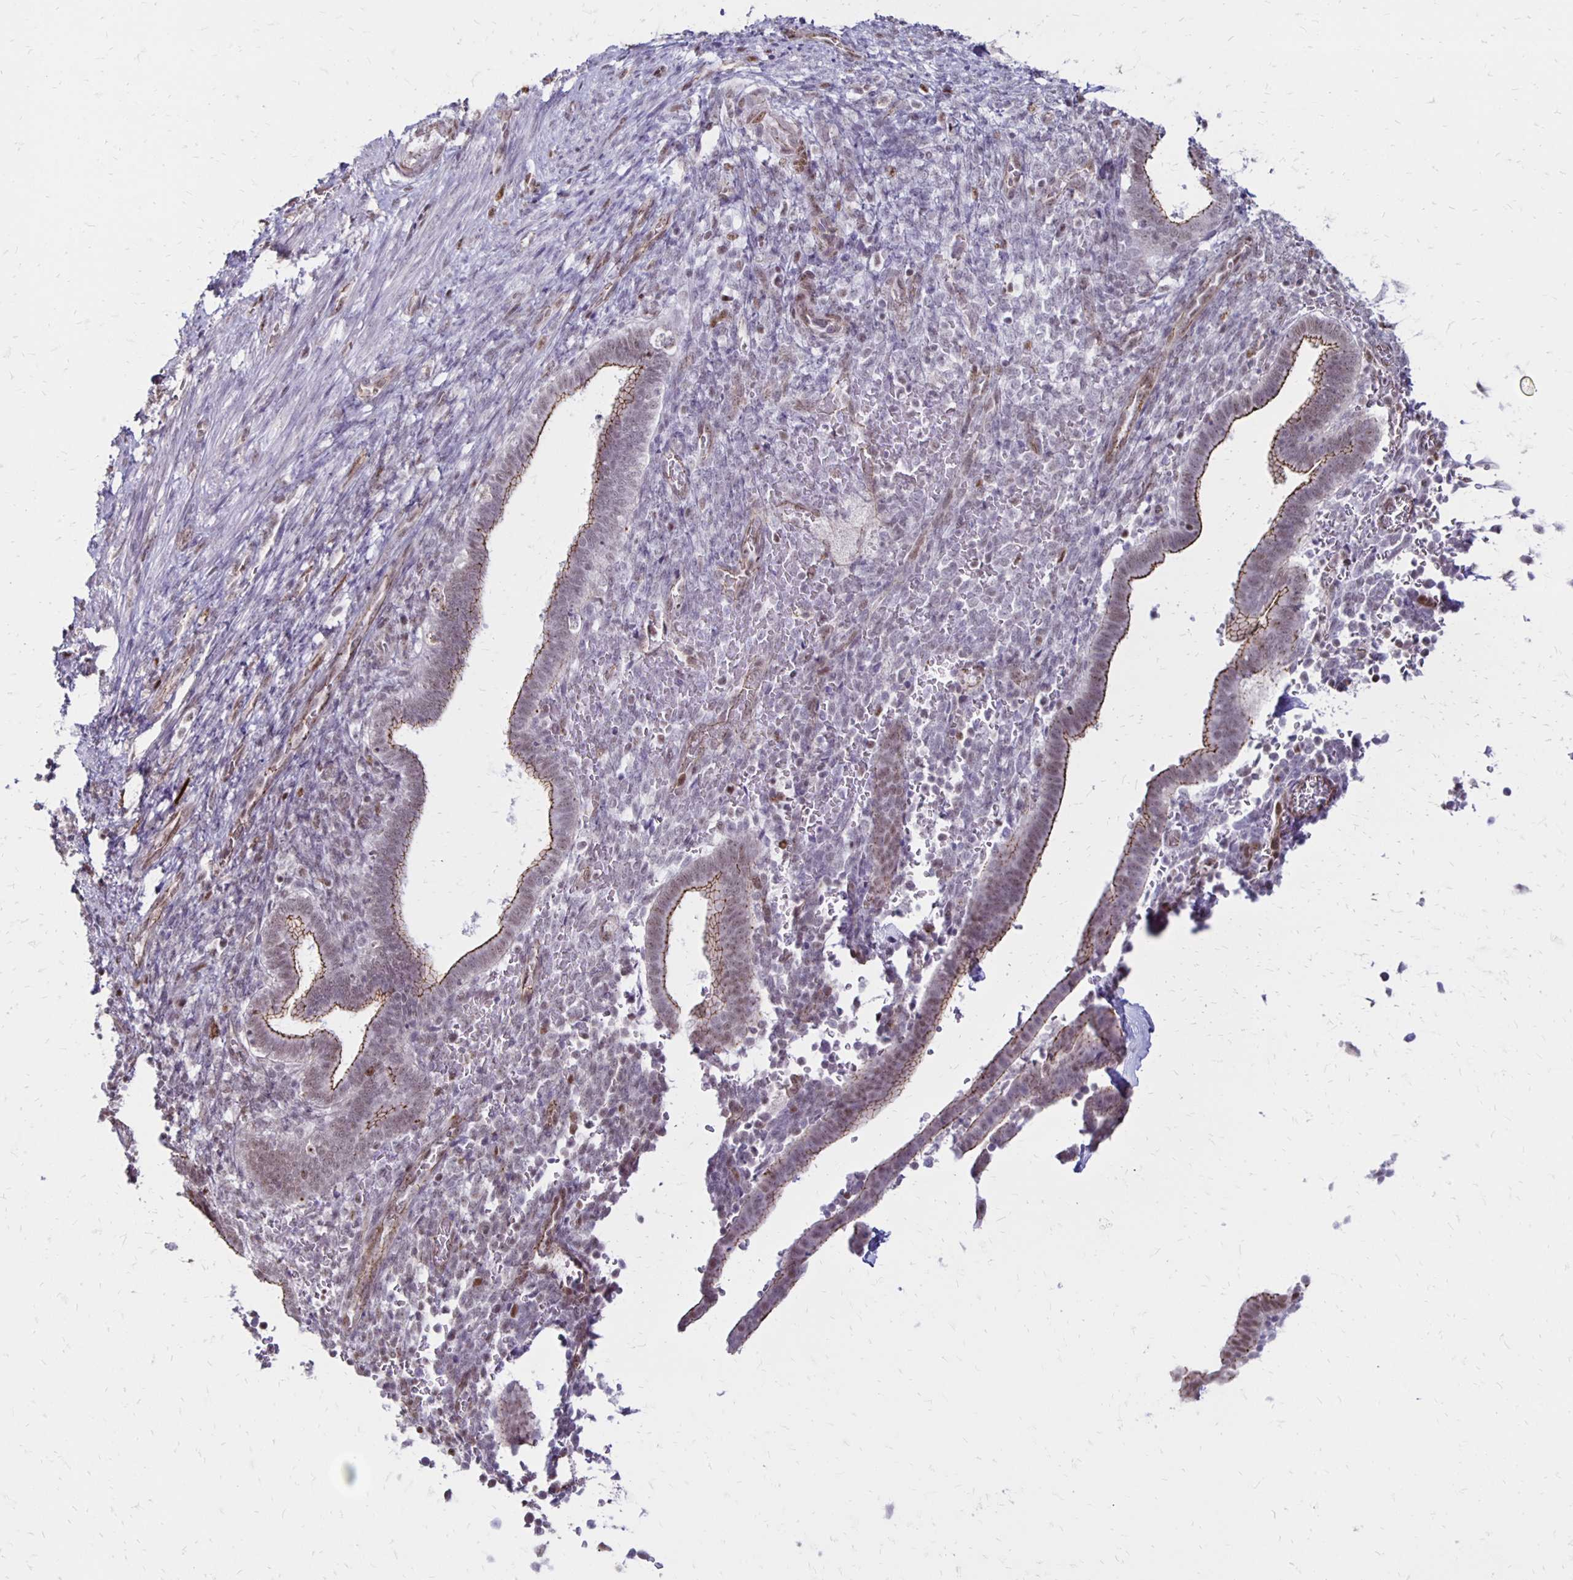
{"staining": {"intensity": "weak", "quantity": "25%-75%", "location": "nuclear"}, "tissue": "endometrium", "cell_type": "Cells in endometrial stroma", "image_type": "normal", "snomed": [{"axis": "morphology", "description": "Normal tissue, NOS"}, {"axis": "topography", "description": "Endometrium"}], "caption": "High-magnification brightfield microscopy of benign endometrium stained with DAB (3,3'-diaminobenzidine) (brown) and counterstained with hematoxylin (blue). cells in endometrial stroma exhibit weak nuclear positivity is present in about25%-75% of cells. The staining is performed using DAB (3,3'-diaminobenzidine) brown chromogen to label protein expression. The nuclei are counter-stained blue using hematoxylin.", "gene": "DDB2", "patient": {"sex": "female", "age": 34}}